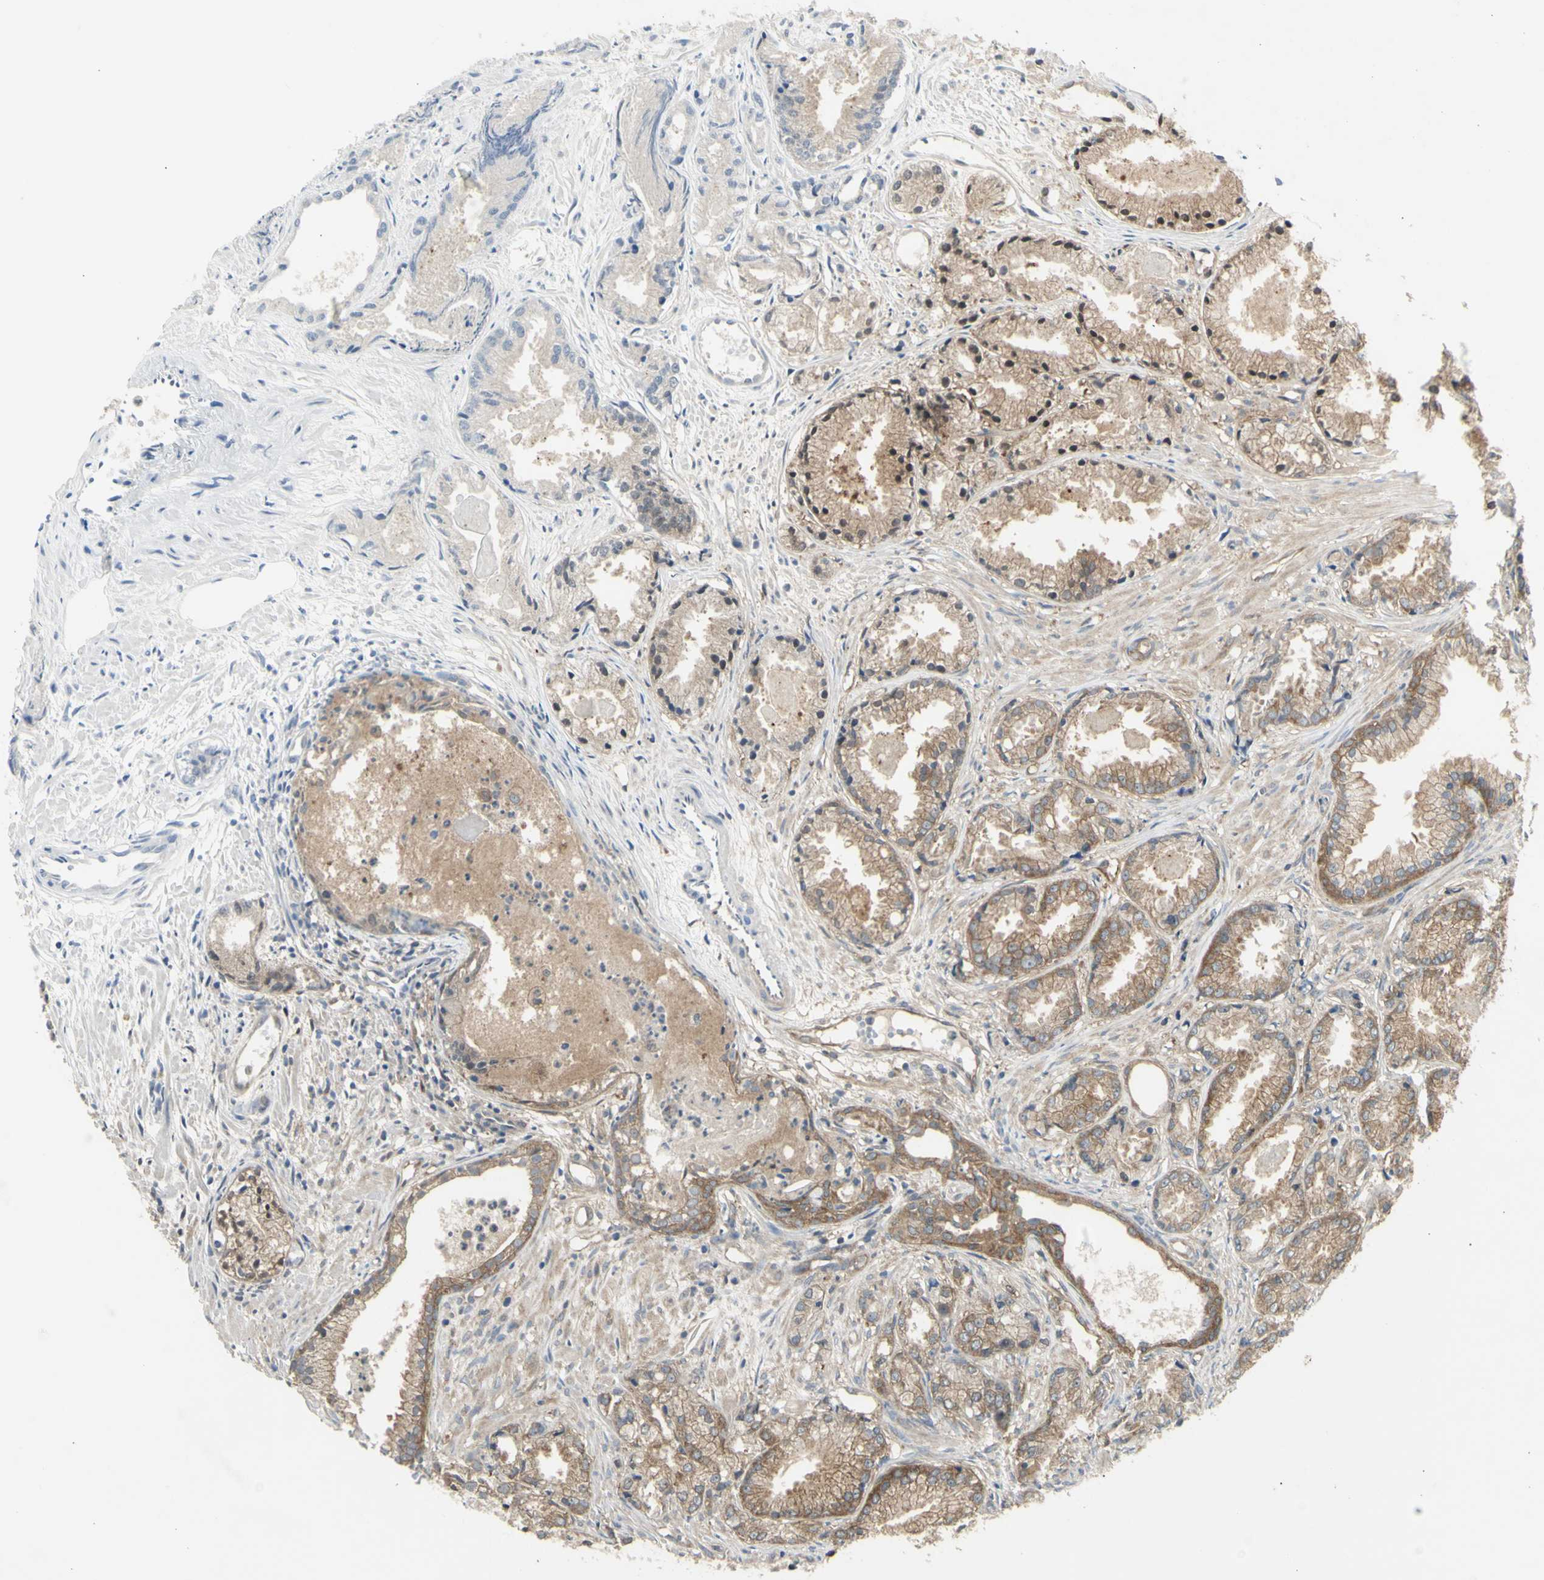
{"staining": {"intensity": "weak", "quantity": "<25%", "location": "cytoplasmic/membranous,nuclear"}, "tissue": "prostate cancer", "cell_type": "Tumor cells", "image_type": "cancer", "snomed": [{"axis": "morphology", "description": "Adenocarcinoma, Low grade"}, {"axis": "topography", "description": "Prostate"}], "caption": "IHC photomicrograph of neoplastic tissue: human prostate cancer stained with DAB exhibits no significant protein expression in tumor cells.", "gene": "CHURC1-FNTB", "patient": {"sex": "male", "age": 72}}